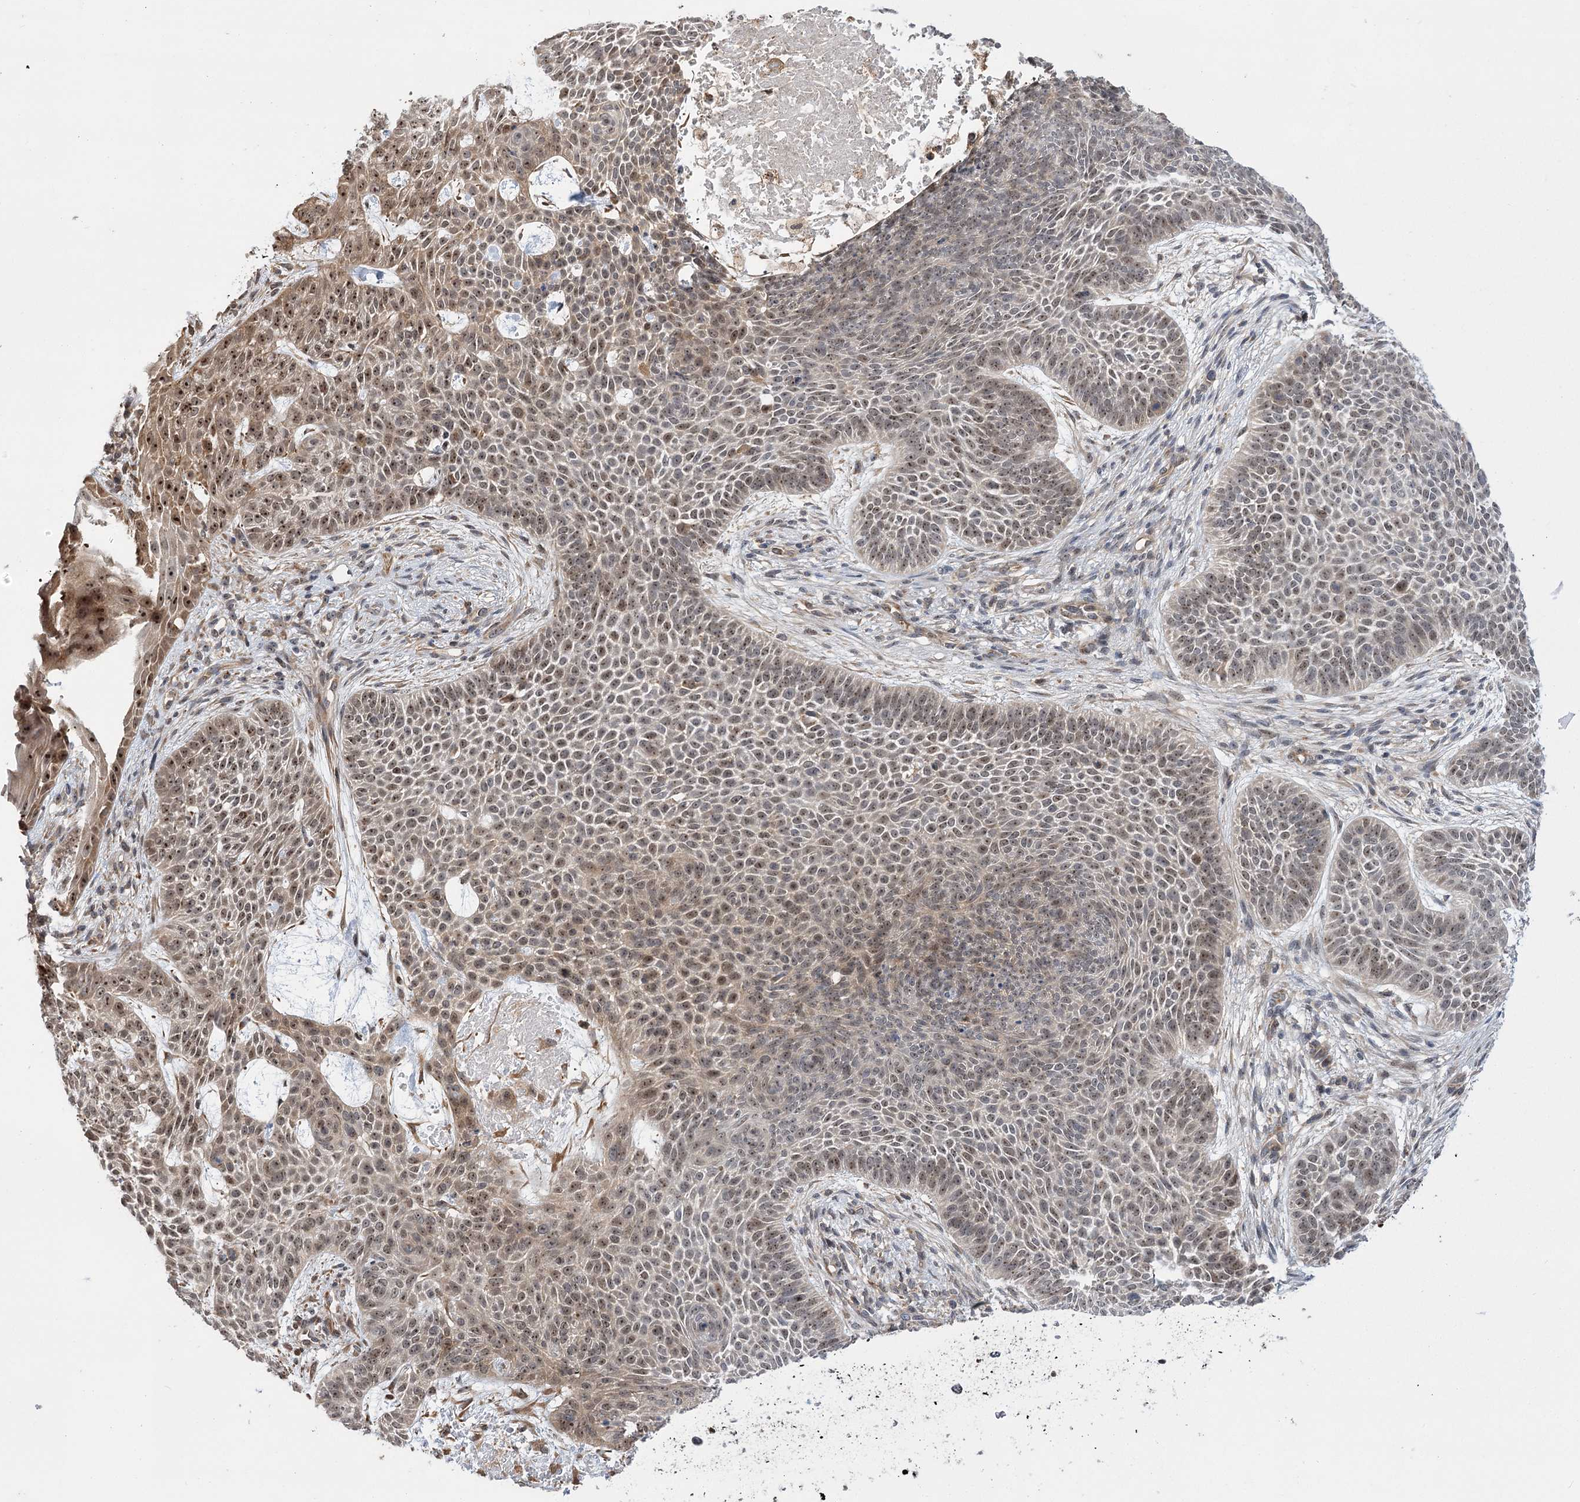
{"staining": {"intensity": "weak", "quantity": ">75%", "location": "nuclear"}, "tissue": "skin cancer", "cell_type": "Tumor cells", "image_type": "cancer", "snomed": [{"axis": "morphology", "description": "Basal cell carcinoma"}, {"axis": "topography", "description": "Skin"}], "caption": "This micrograph demonstrates skin cancer stained with immunohistochemistry (IHC) to label a protein in brown. The nuclear of tumor cells show weak positivity for the protein. Nuclei are counter-stained blue.", "gene": "SERGEF", "patient": {"sex": "male", "age": 85}}